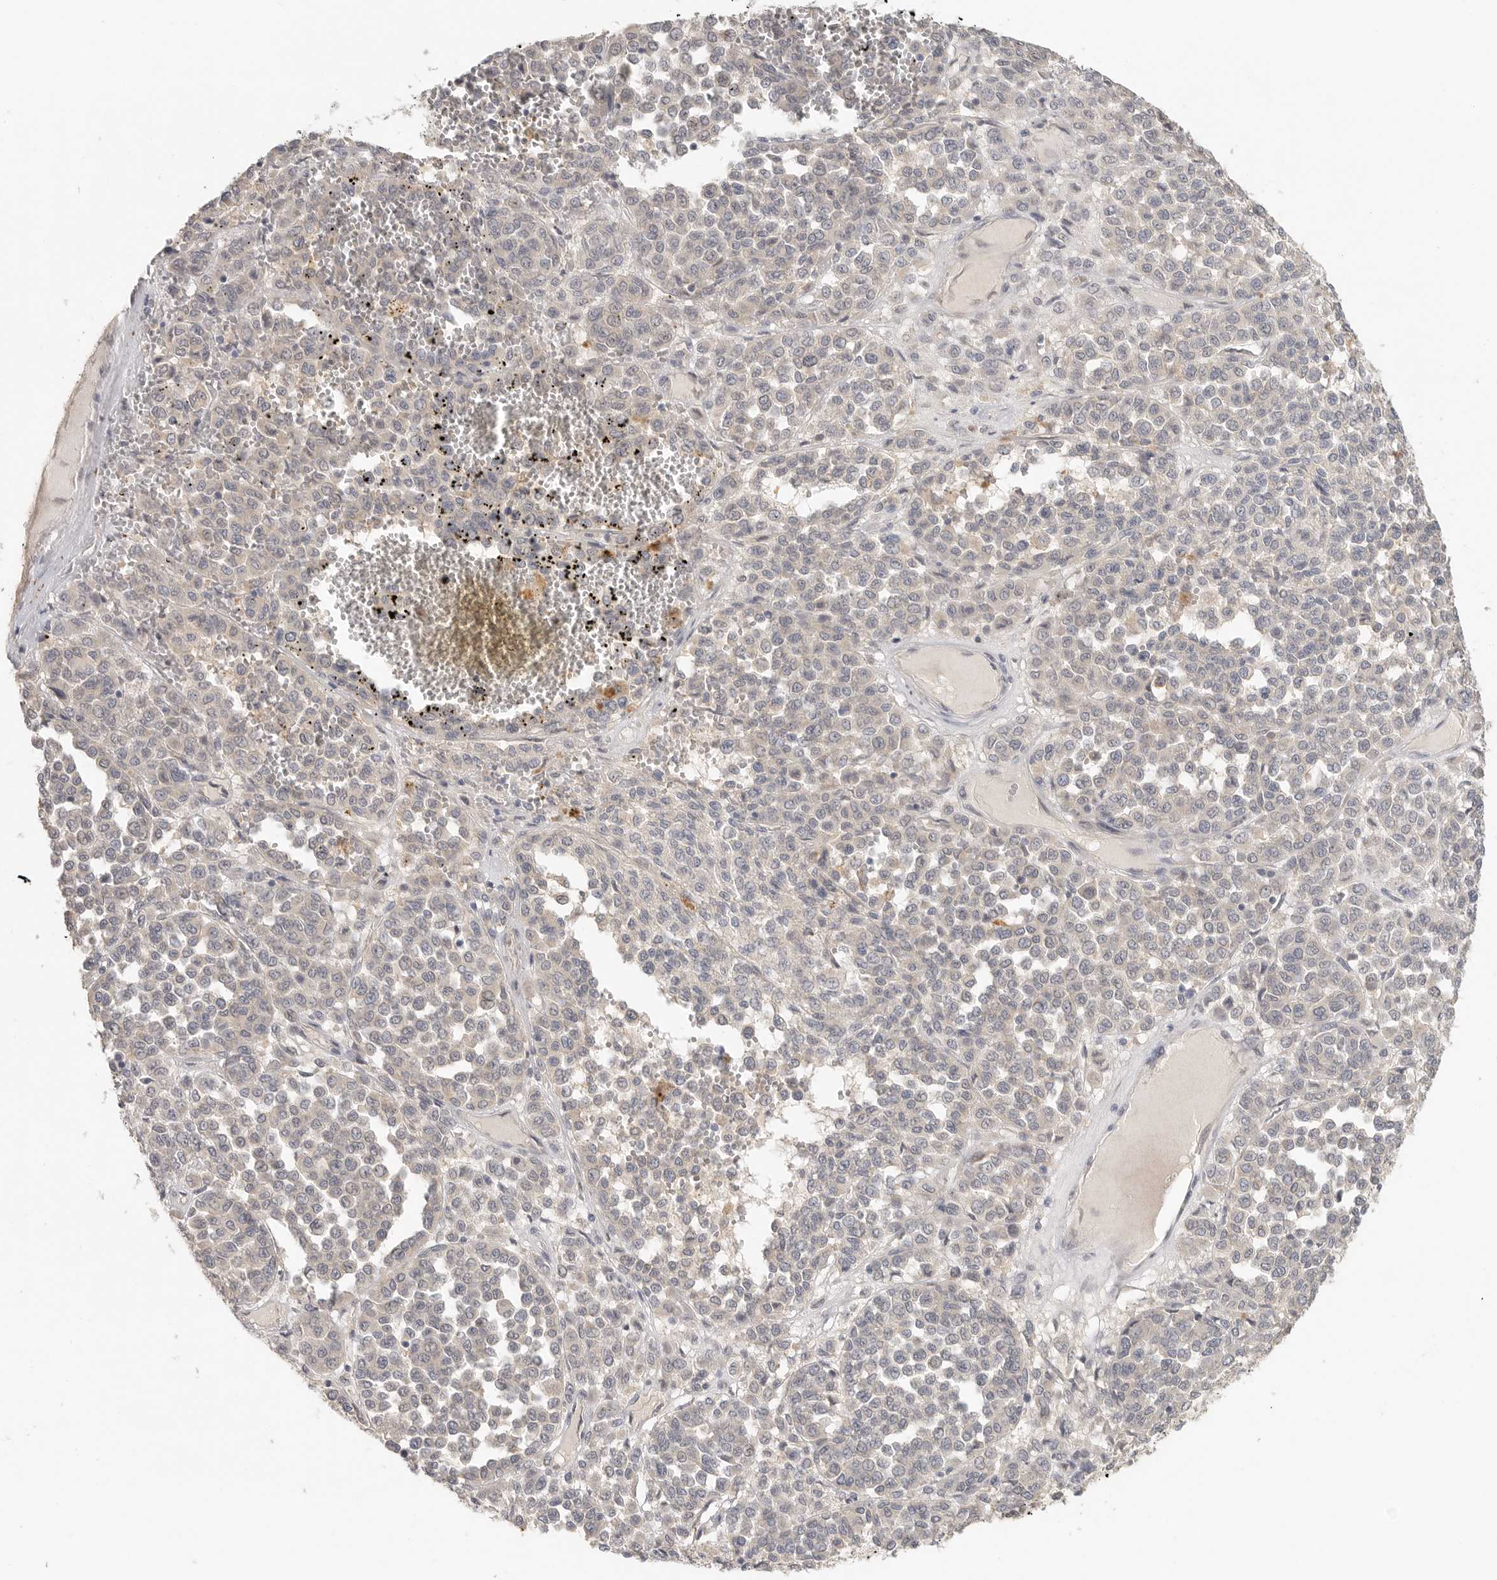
{"staining": {"intensity": "negative", "quantity": "none", "location": "none"}, "tissue": "melanoma", "cell_type": "Tumor cells", "image_type": "cancer", "snomed": [{"axis": "morphology", "description": "Malignant melanoma, Metastatic site"}, {"axis": "topography", "description": "Pancreas"}], "caption": "An image of human melanoma is negative for staining in tumor cells.", "gene": "HDAC6", "patient": {"sex": "female", "age": 30}}